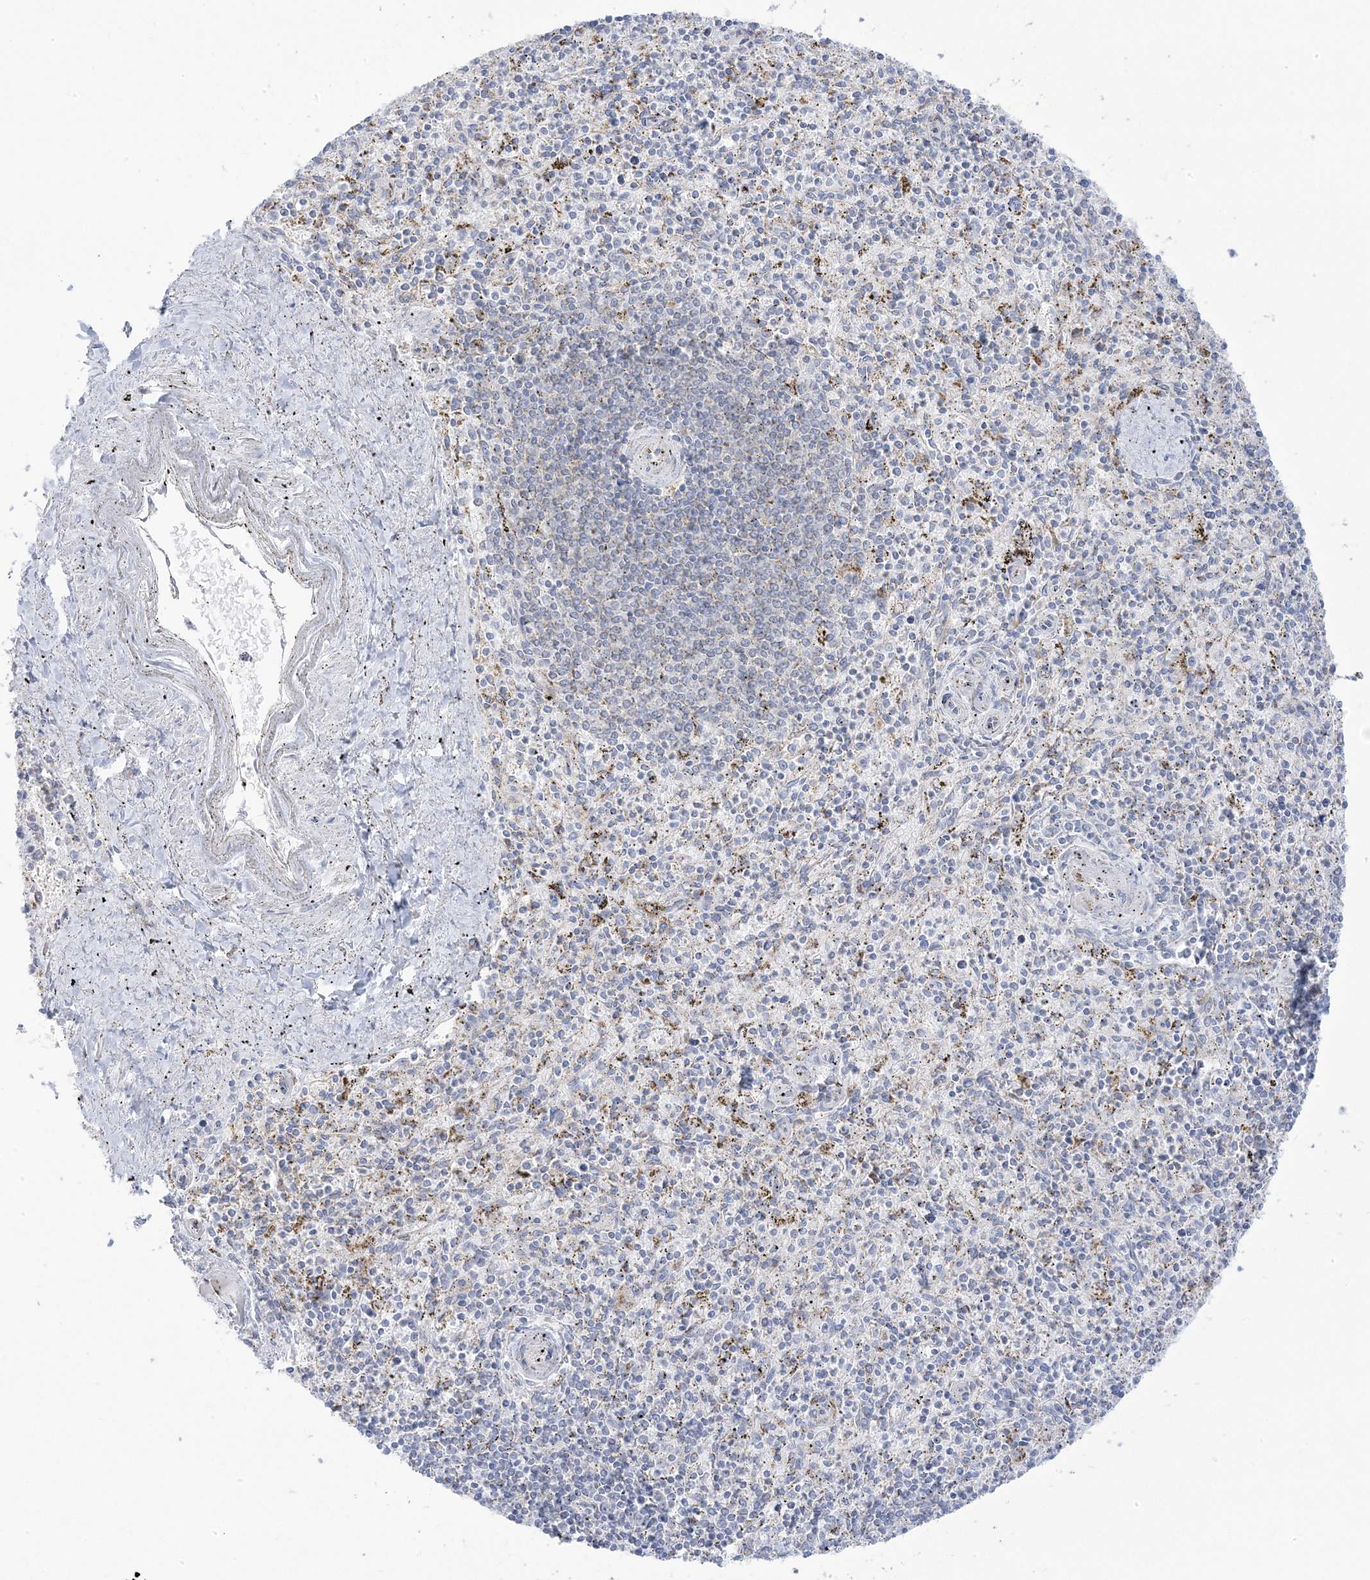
{"staining": {"intensity": "negative", "quantity": "none", "location": "none"}, "tissue": "spleen", "cell_type": "Cells in red pulp", "image_type": "normal", "snomed": [{"axis": "morphology", "description": "Normal tissue, NOS"}, {"axis": "topography", "description": "Spleen"}], "caption": "Immunohistochemistry image of benign spleen stained for a protein (brown), which shows no staining in cells in red pulp. (Immunohistochemistry (ihc), brightfield microscopy, high magnification).", "gene": "PCCB", "patient": {"sex": "male", "age": 72}}